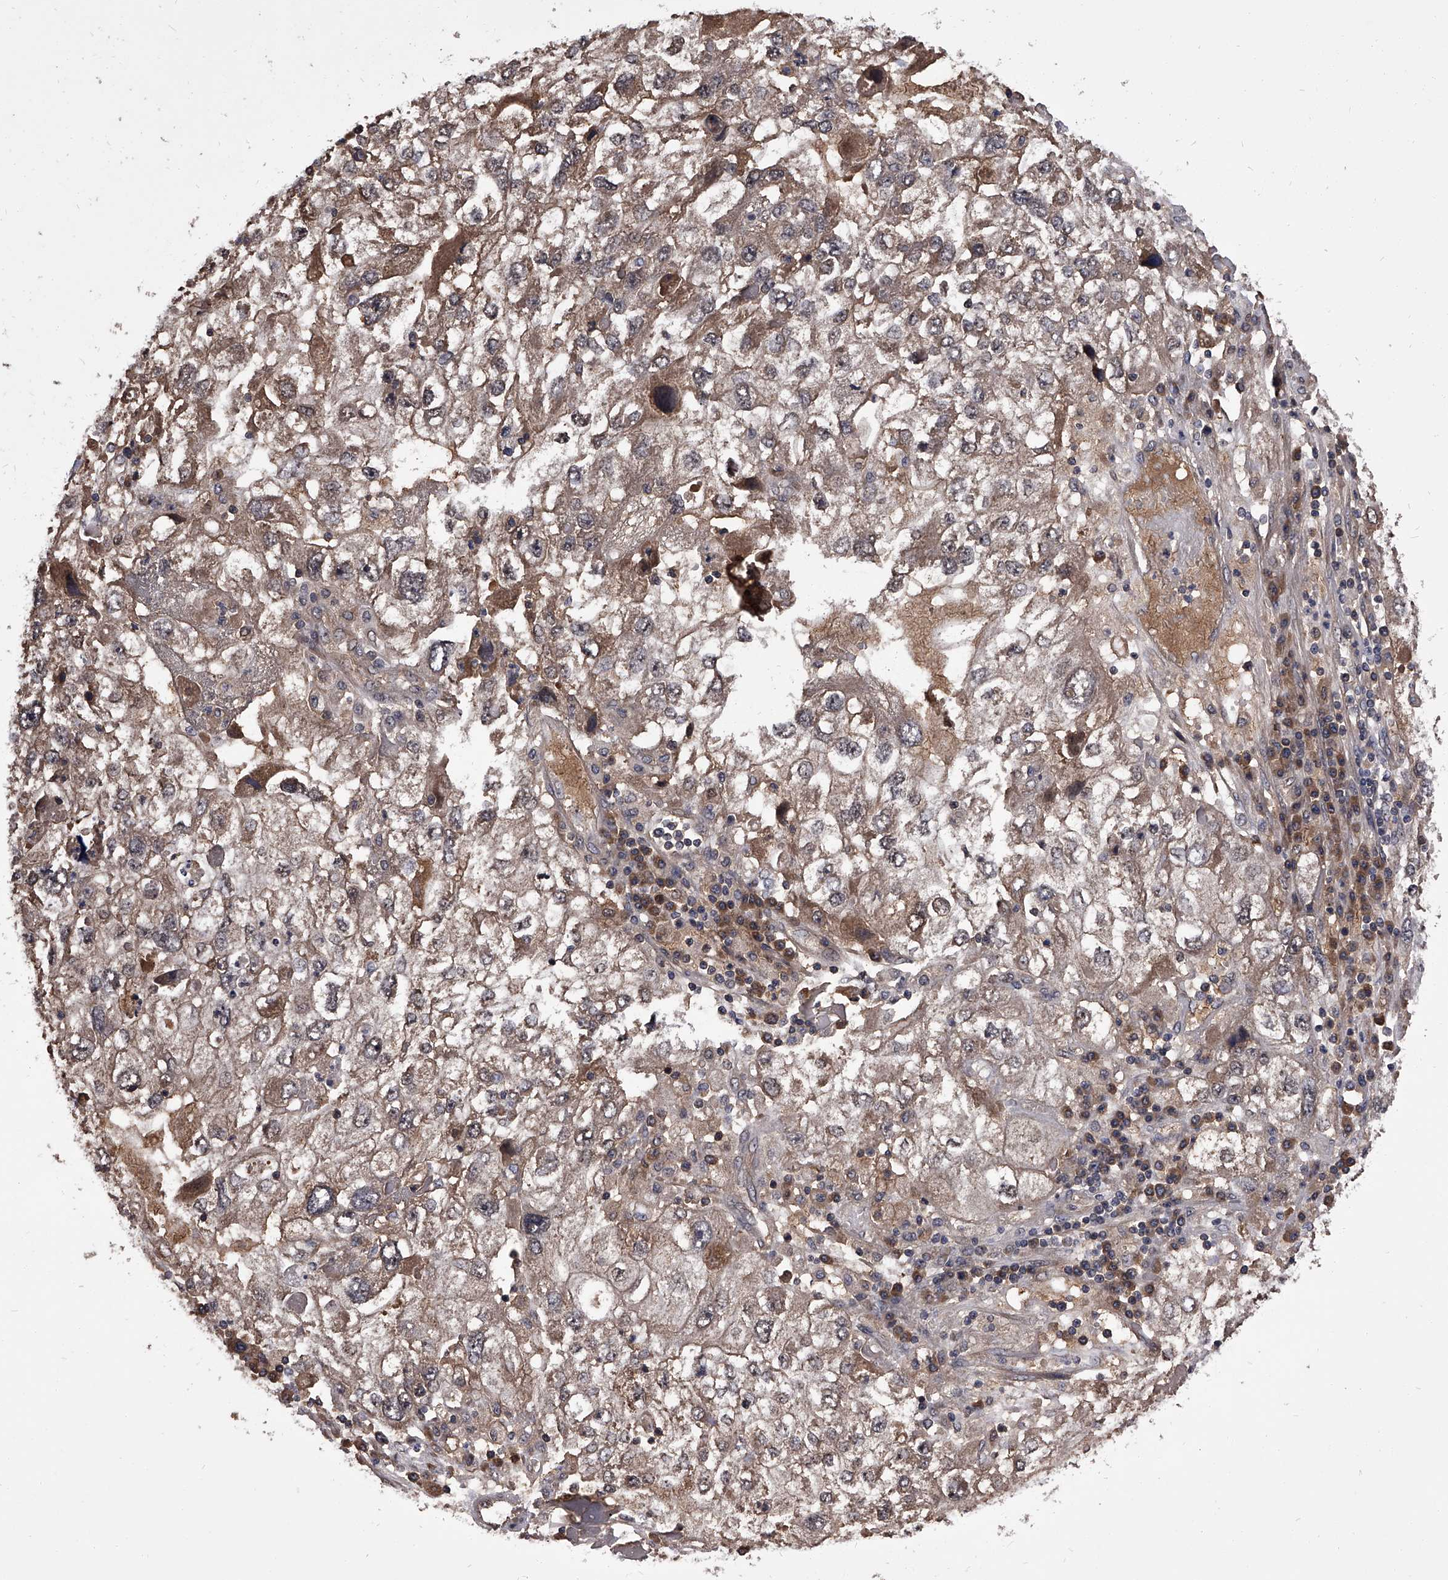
{"staining": {"intensity": "weak", "quantity": "25%-75%", "location": "cytoplasmic/membranous"}, "tissue": "endometrial cancer", "cell_type": "Tumor cells", "image_type": "cancer", "snomed": [{"axis": "morphology", "description": "Adenocarcinoma, NOS"}, {"axis": "topography", "description": "Endometrium"}], "caption": "Endometrial cancer tissue exhibits weak cytoplasmic/membranous expression in approximately 25%-75% of tumor cells", "gene": "SLC18B1", "patient": {"sex": "female", "age": 49}}